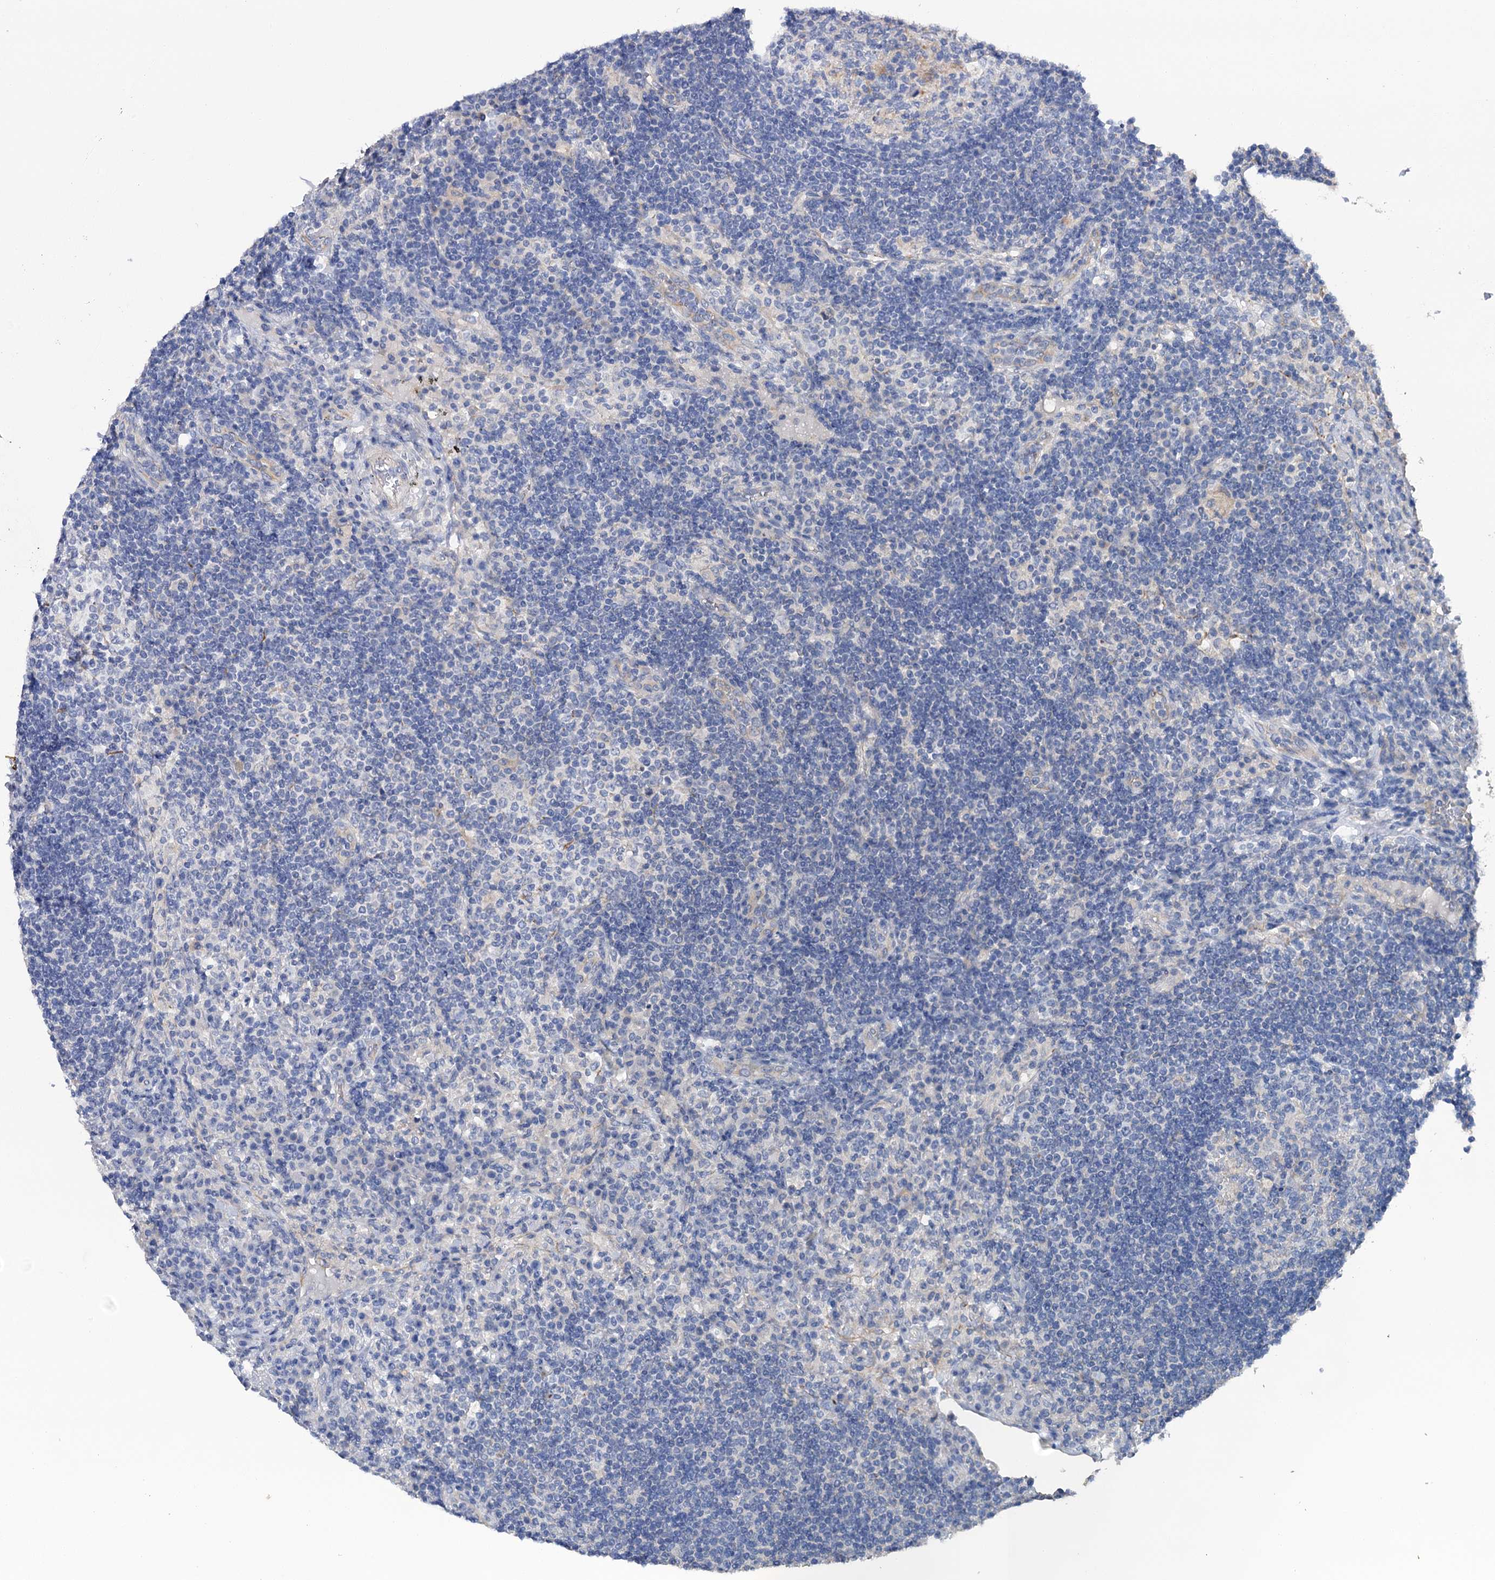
{"staining": {"intensity": "negative", "quantity": "none", "location": "none"}, "tissue": "lymph node", "cell_type": "Germinal center cells", "image_type": "normal", "snomed": [{"axis": "morphology", "description": "Normal tissue, NOS"}, {"axis": "topography", "description": "Lymph node"}], "caption": "Immunohistochemistry of normal lymph node demonstrates no positivity in germinal center cells.", "gene": "EPYC", "patient": {"sex": "female", "age": 53}}